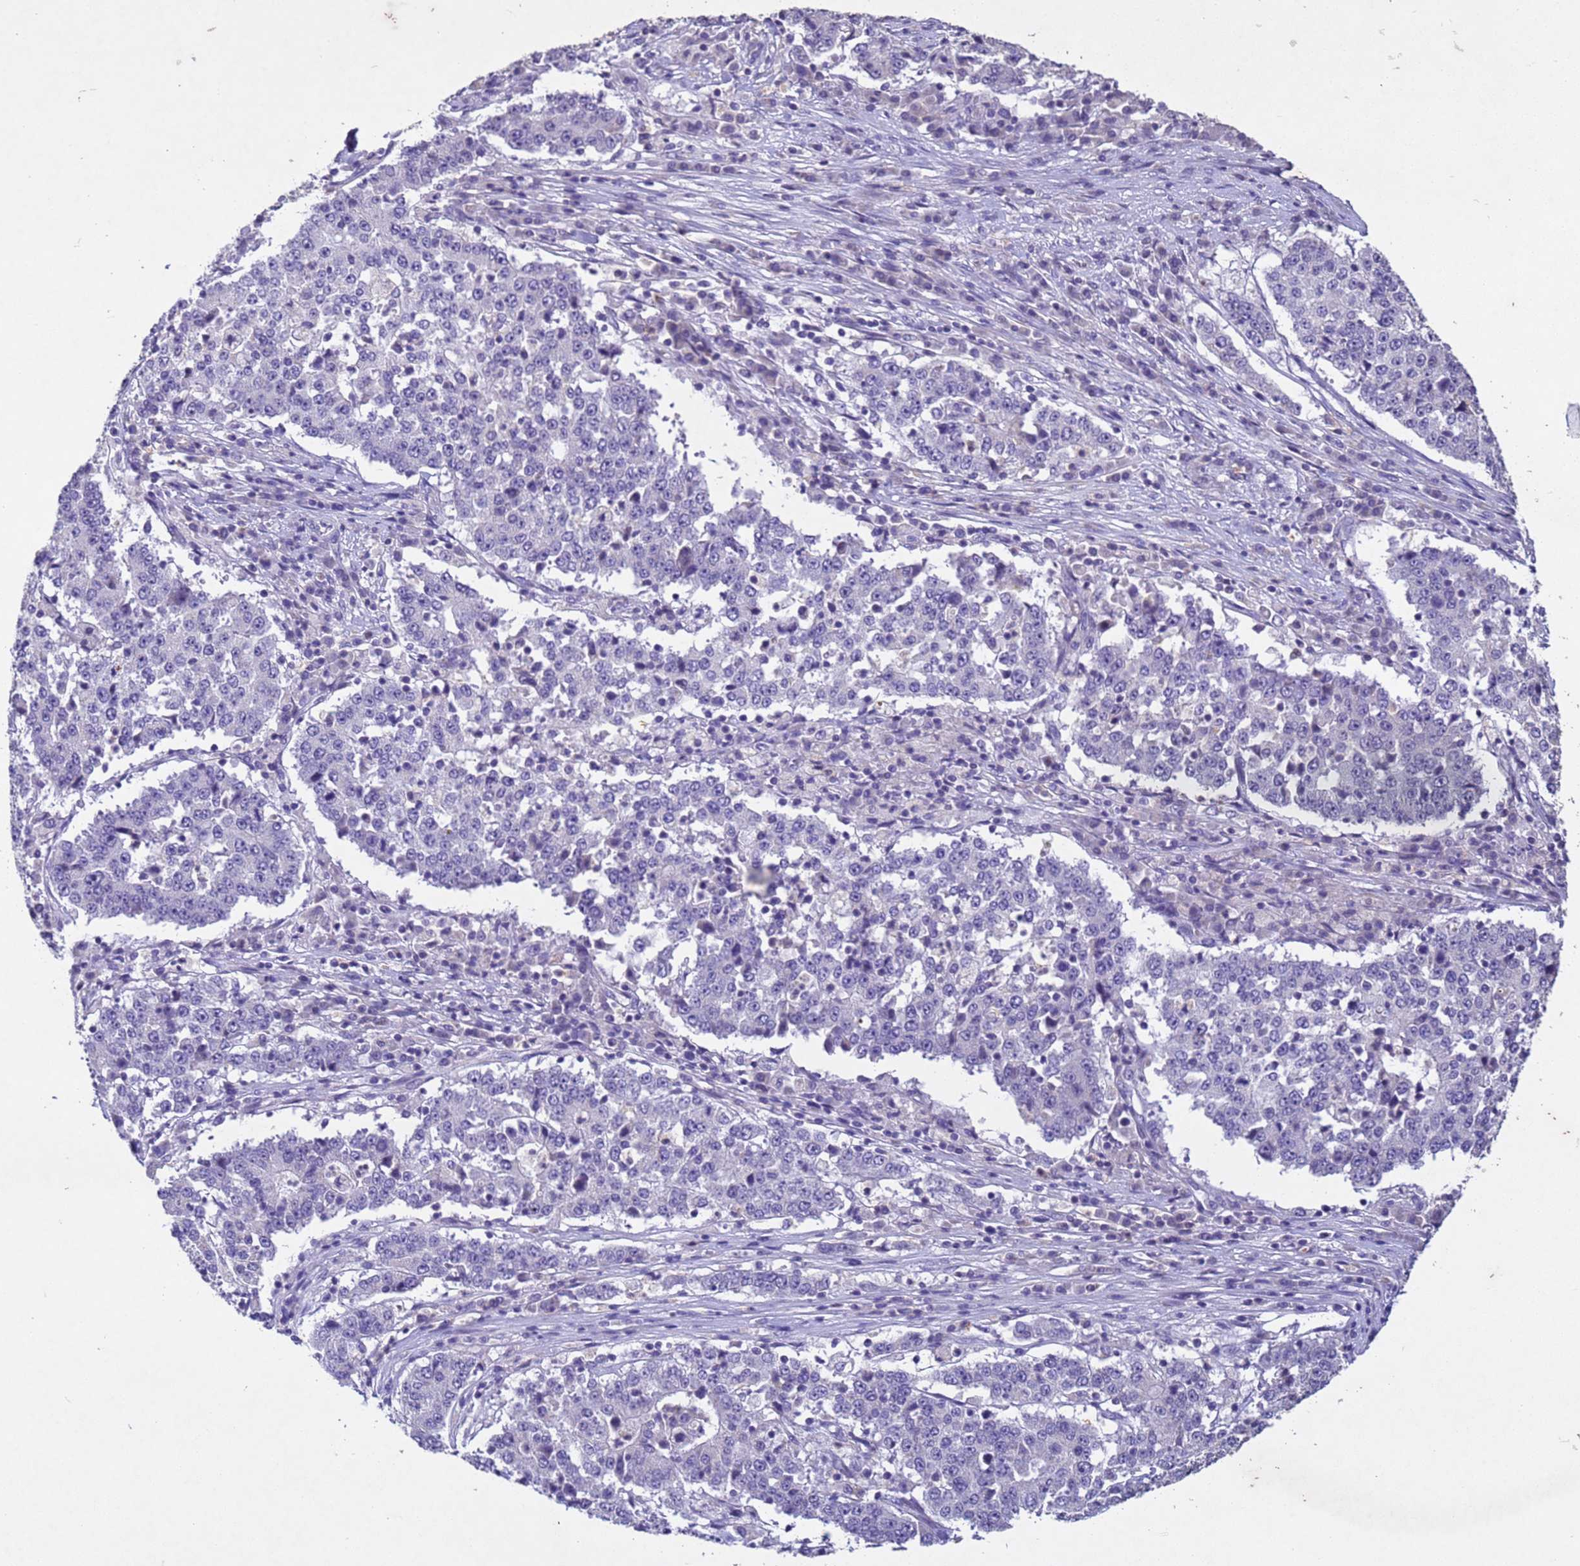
{"staining": {"intensity": "negative", "quantity": "none", "location": "none"}, "tissue": "stomach cancer", "cell_type": "Tumor cells", "image_type": "cancer", "snomed": [{"axis": "morphology", "description": "Adenocarcinoma, NOS"}, {"axis": "topography", "description": "Stomach"}], "caption": "Tumor cells show no significant protein expression in stomach cancer (adenocarcinoma).", "gene": "NLRP11", "patient": {"sex": "male", "age": 59}}